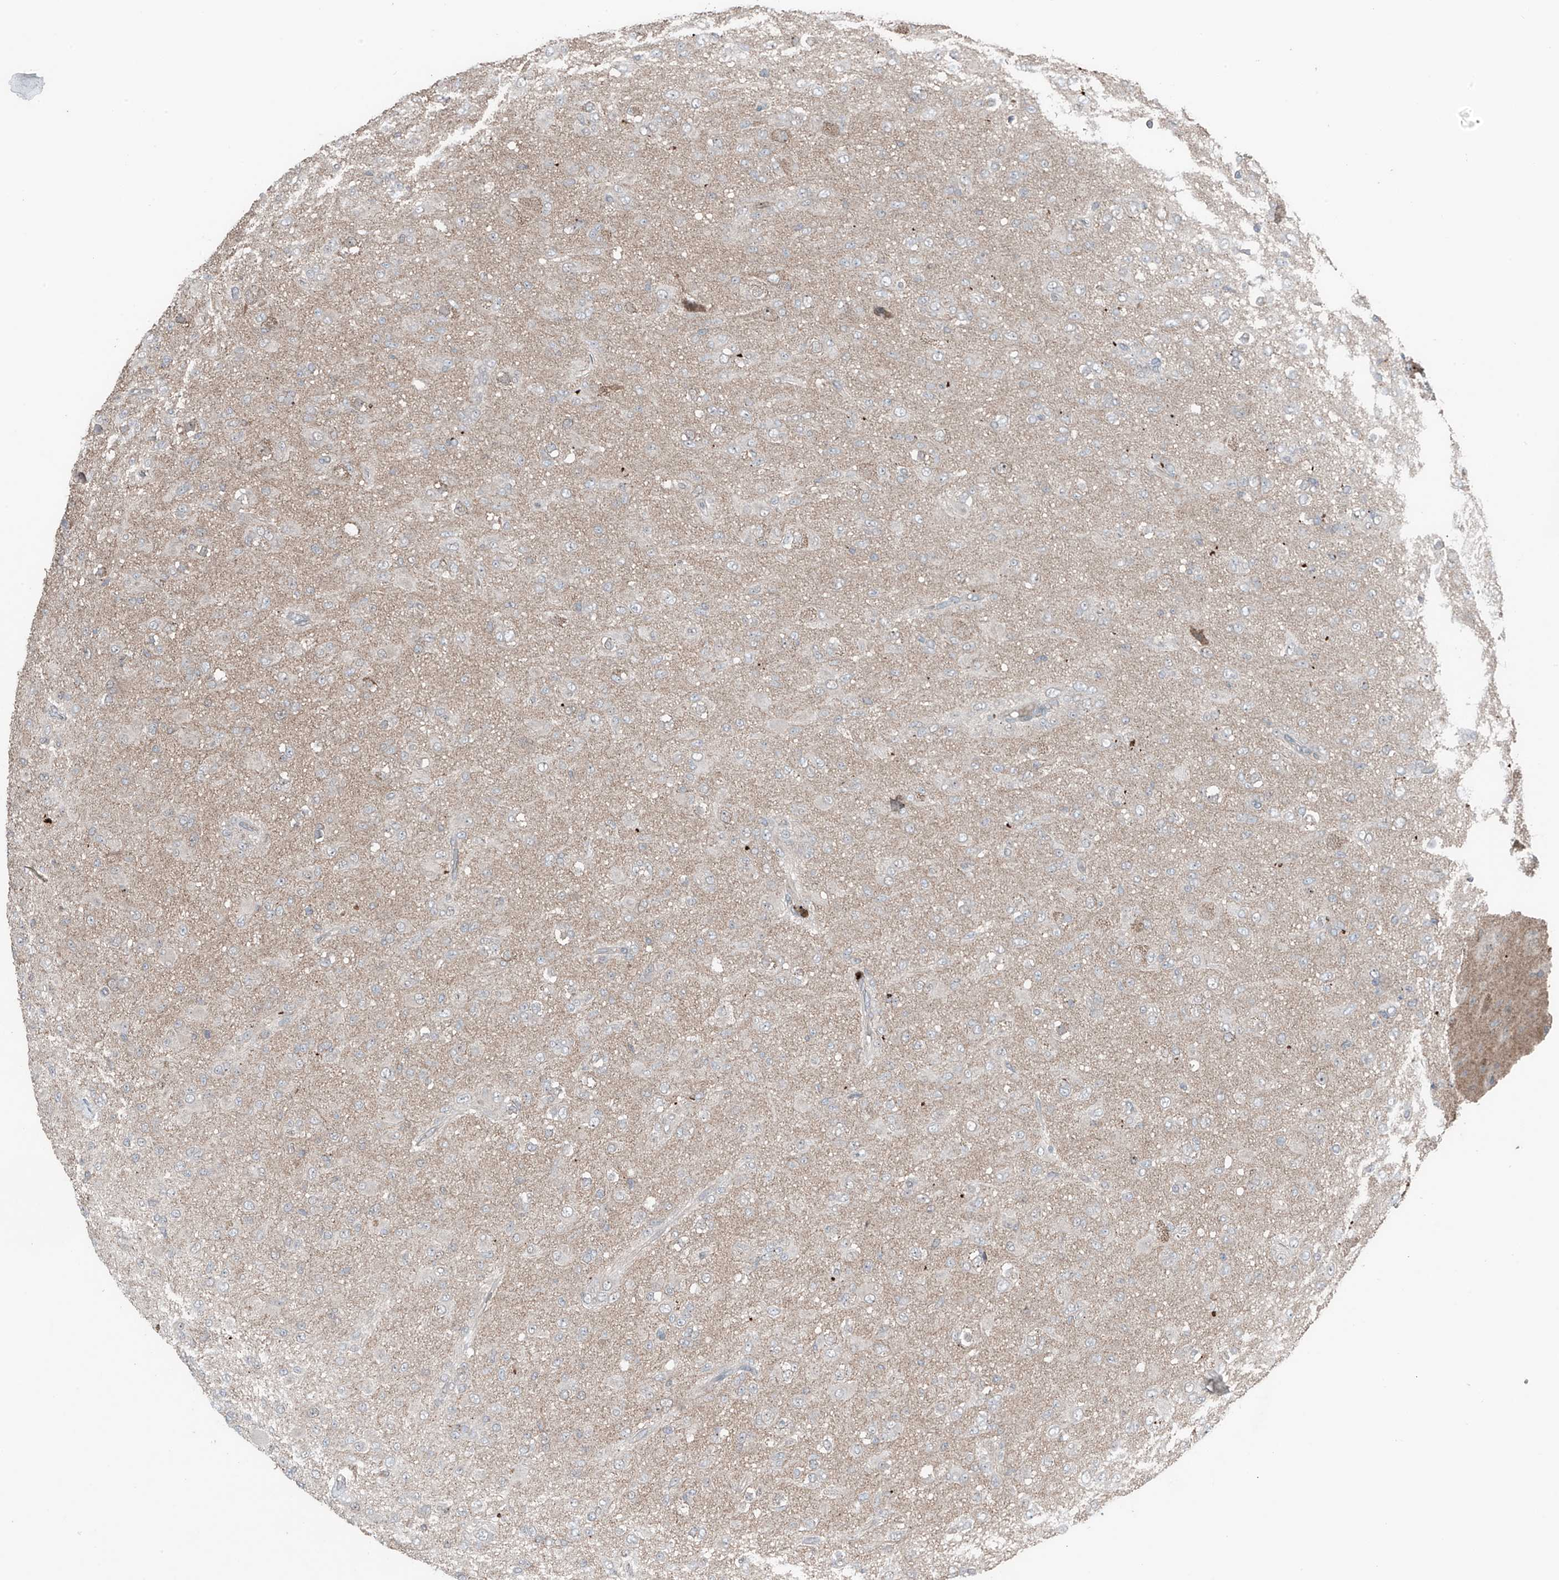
{"staining": {"intensity": "negative", "quantity": "none", "location": "none"}, "tissue": "glioma", "cell_type": "Tumor cells", "image_type": "cancer", "snomed": [{"axis": "morphology", "description": "Glioma, malignant, Low grade"}, {"axis": "topography", "description": "Brain"}], "caption": "This is an immunohistochemistry histopathology image of malignant low-grade glioma. There is no positivity in tumor cells.", "gene": "TXNDC9", "patient": {"sex": "male", "age": 65}}